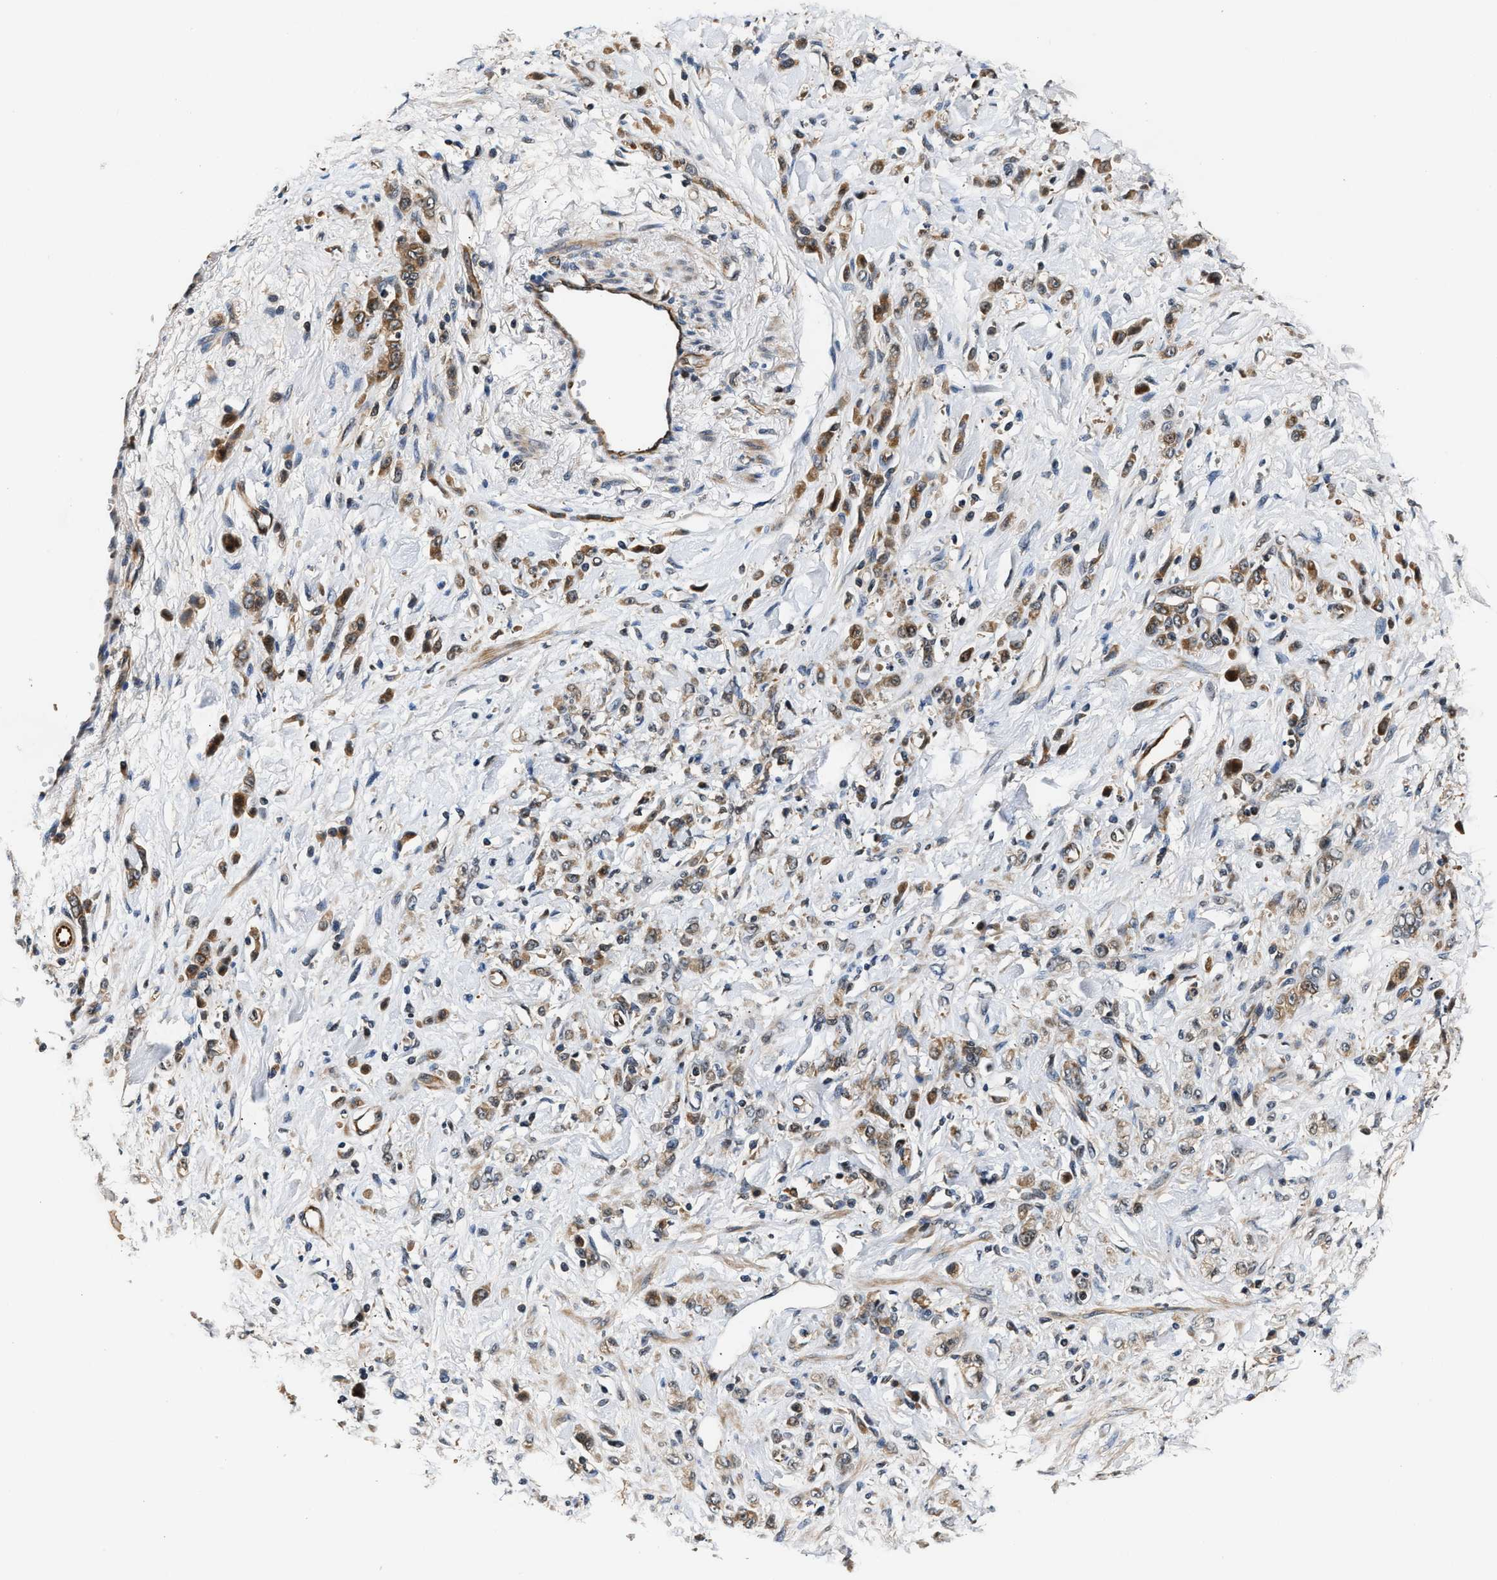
{"staining": {"intensity": "moderate", "quantity": ">75%", "location": "cytoplasmic/membranous"}, "tissue": "stomach cancer", "cell_type": "Tumor cells", "image_type": "cancer", "snomed": [{"axis": "morphology", "description": "Normal tissue, NOS"}, {"axis": "morphology", "description": "Adenocarcinoma, NOS"}, {"axis": "topography", "description": "Stomach"}], "caption": "Immunohistochemistry (DAB (3,3'-diaminobenzidine)) staining of human stomach cancer exhibits moderate cytoplasmic/membranous protein staining in approximately >75% of tumor cells. The staining was performed using DAB (3,3'-diaminobenzidine) to visualize the protein expression in brown, while the nuclei were stained in blue with hematoxylin (Magnification: 20x).", "gene": "TUT7", "patient": {"sex": "male", "age": 82}}